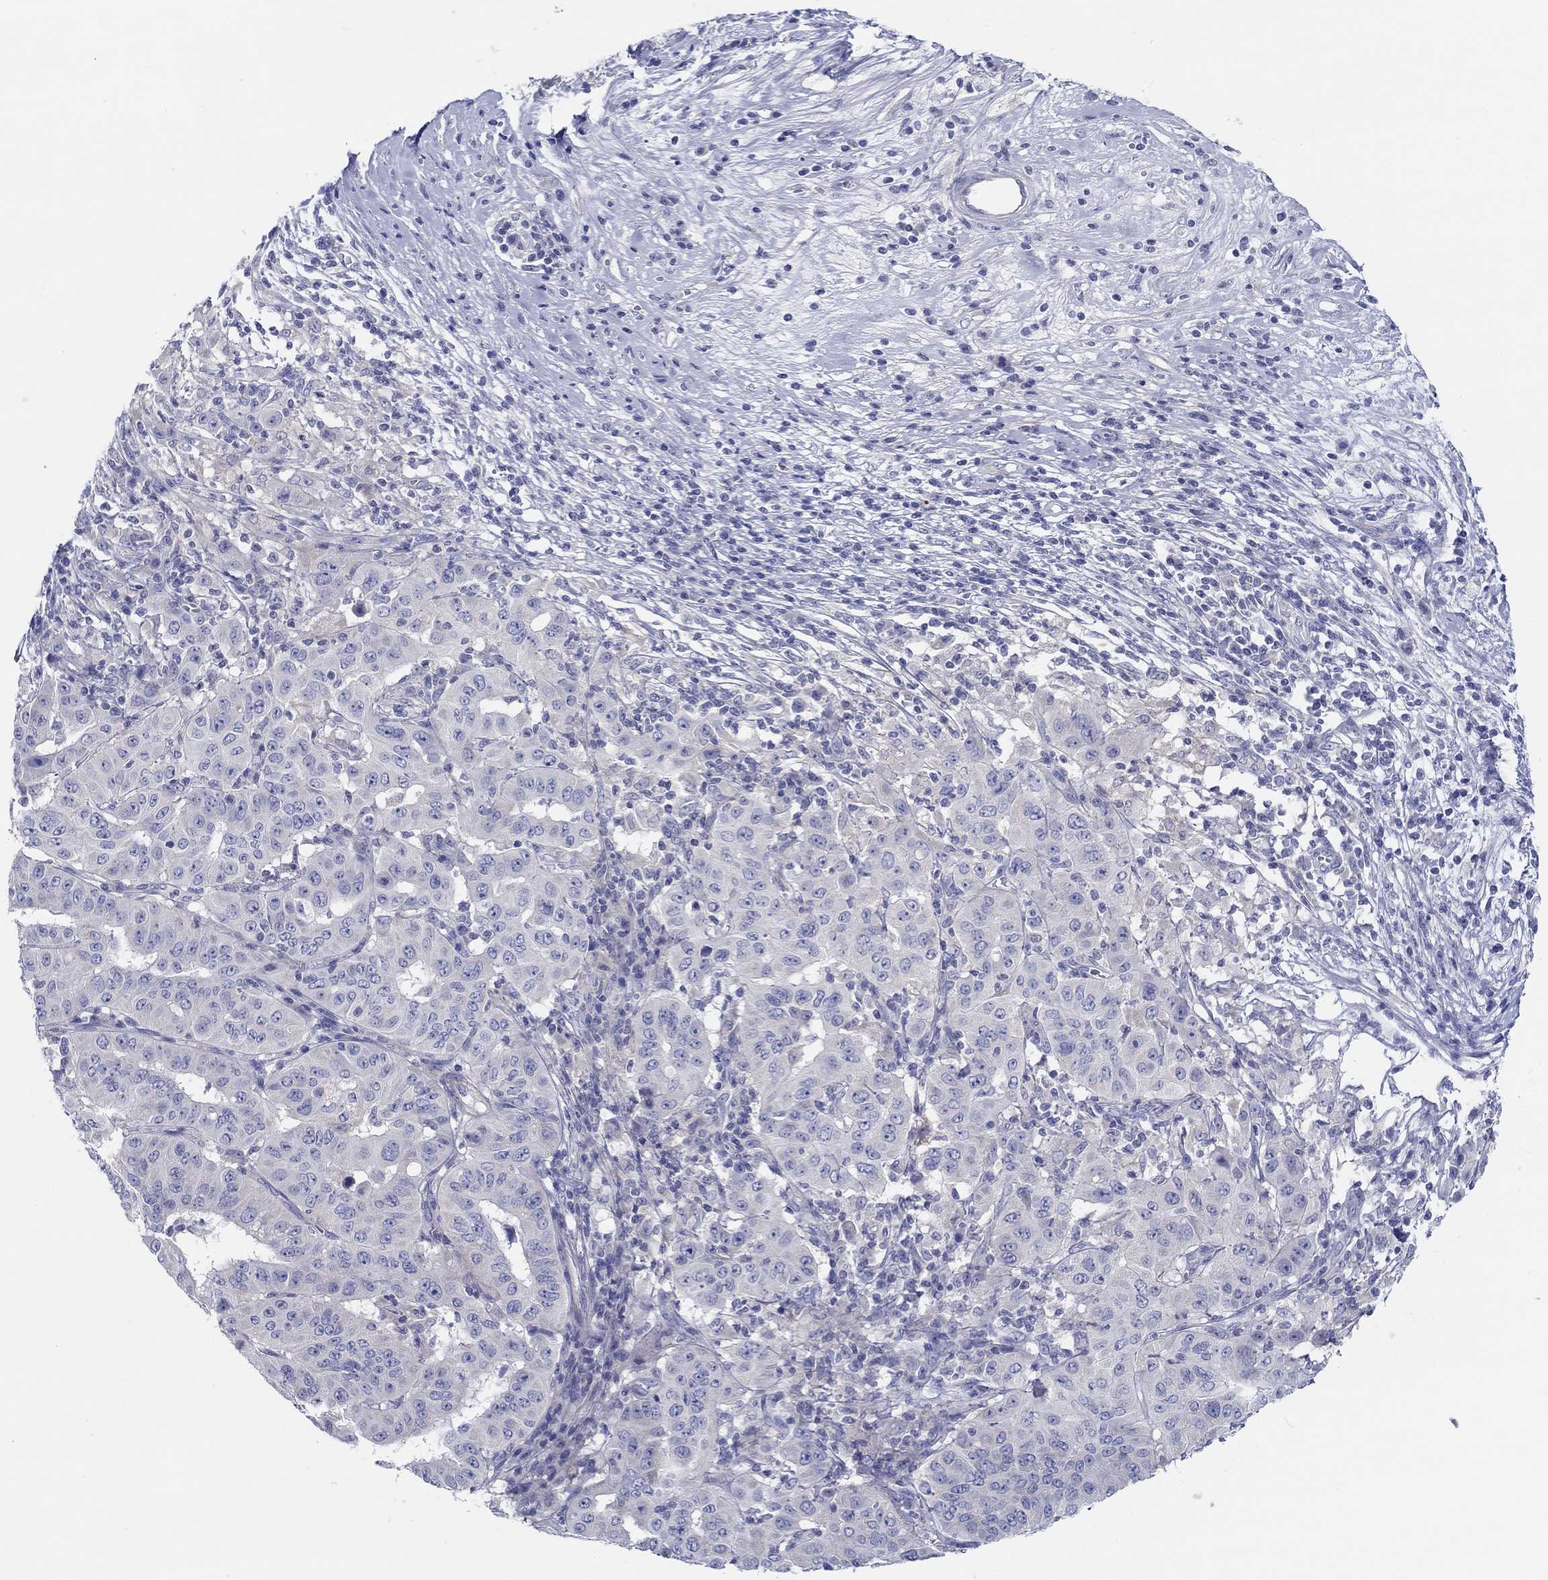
{"staining": {"intensity": "negative", "quantity": "none", "location": "none"}, "tissue": "pancreatic cancer", "cell_type": "Tumor cells", "image_type": "cancer", "snomed": [{"axis": "morphology", "description": "Adenocarcinoma, NOS"}, {"axis": "topography", "description": "Pancreas"}], "caption": "DAB immunohistochemical staining of adenocarcinoma (pancreatic) reveals no significant staining in tumor cells.", "gene": "HAPLN4", "patient": {"sex": "male", "age": 63}}